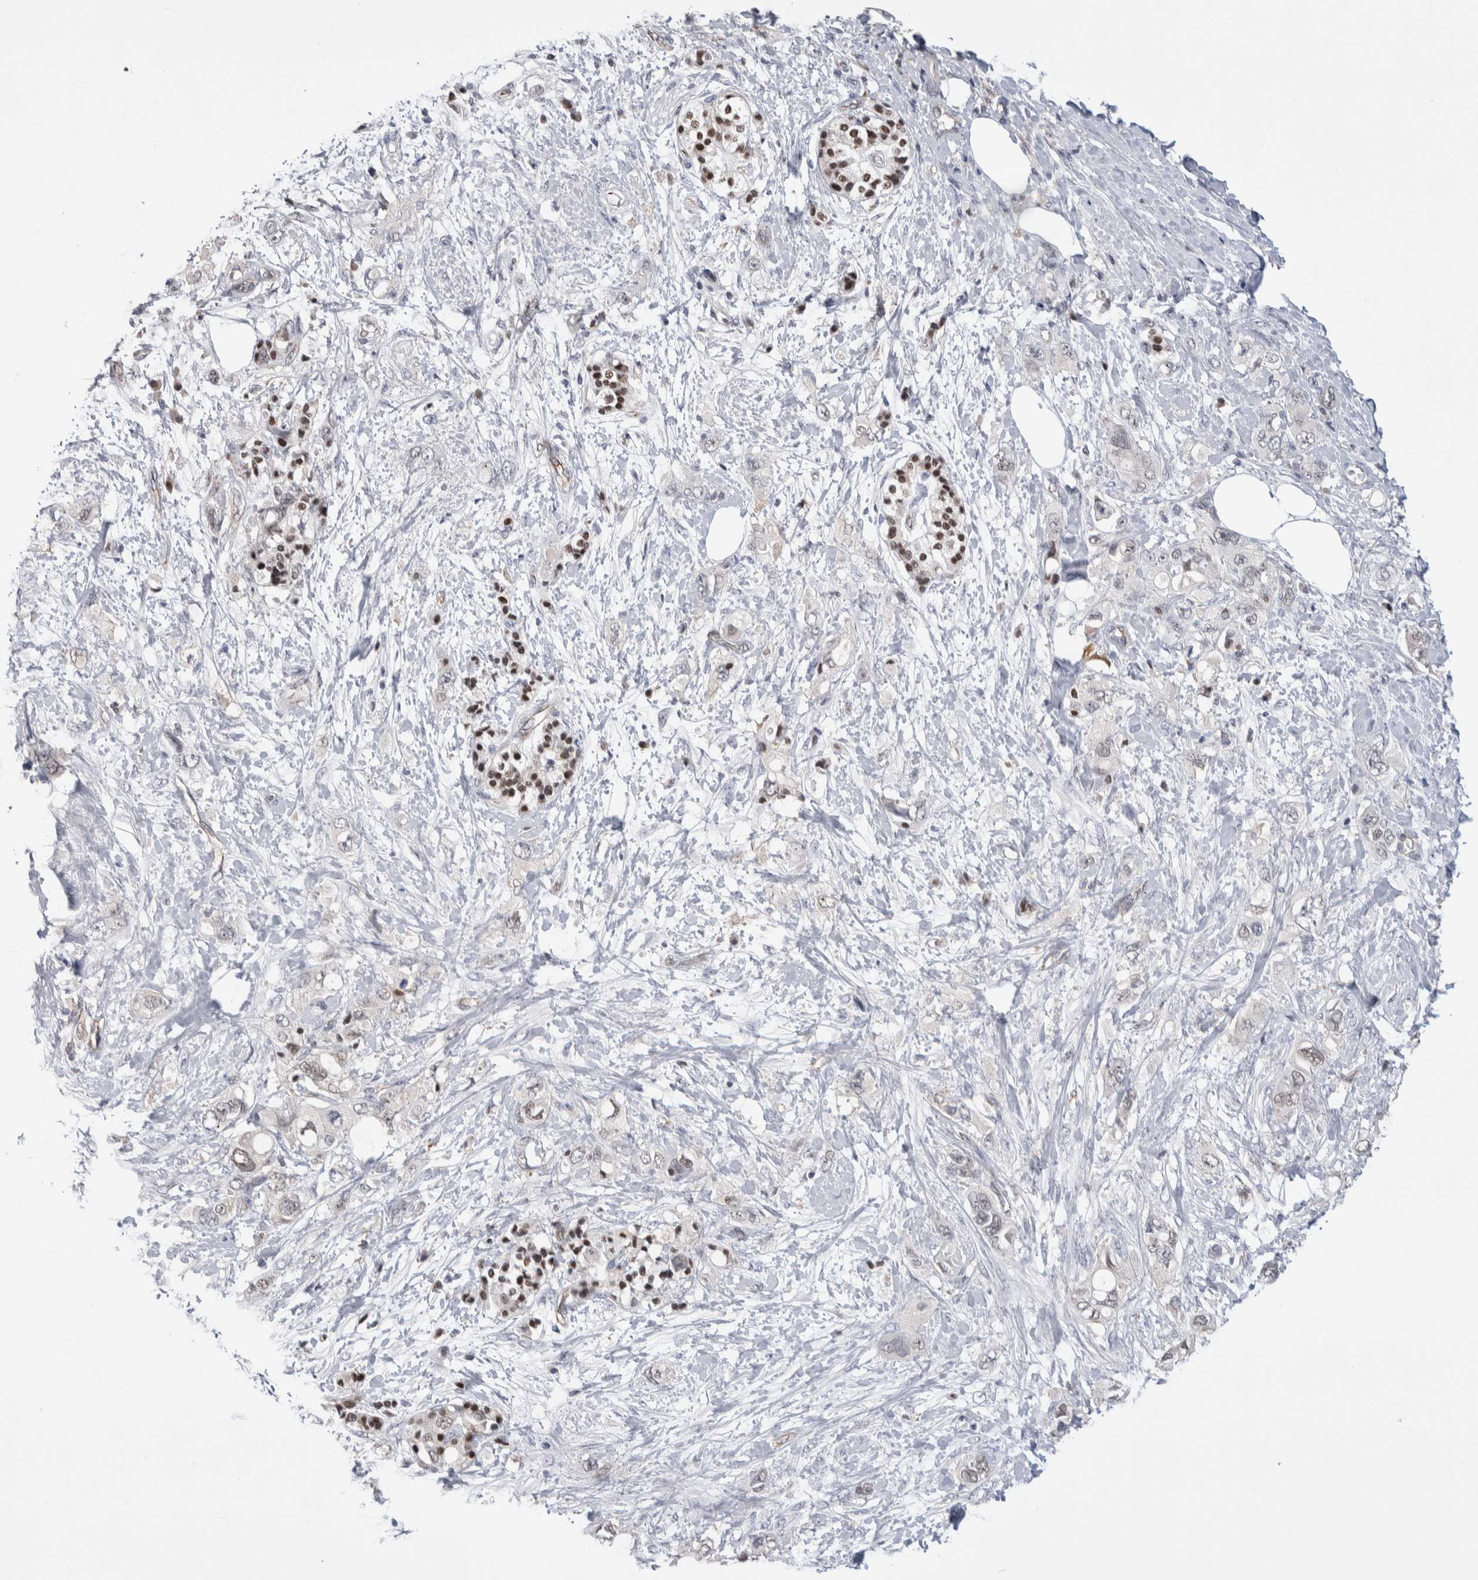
{"staining": {"intensity": "weak", "quantity": "<25%", "location": "nuclear"}, "tissue": "pancreatic cancer", "cell_type": "Tumor cells", "image_type": "cancer", "snomed": [{"axis": "morphology", "description": "Adenocarcinoma, NOS"}, {"axis": "topography", "description": "Pancreas"}], "caption": "Immunohistochemical staining of pancreatic cancer (adenocarcinoma) displays no significant expression in tumor cells. The staining is performed using DAB (3,3'-diaminobenzidine) brown chromogen with nuclei counter-stained in using hematoxylin.", "gene": "ZBTB49", "patient": {"sex": "female", "age": 56}}